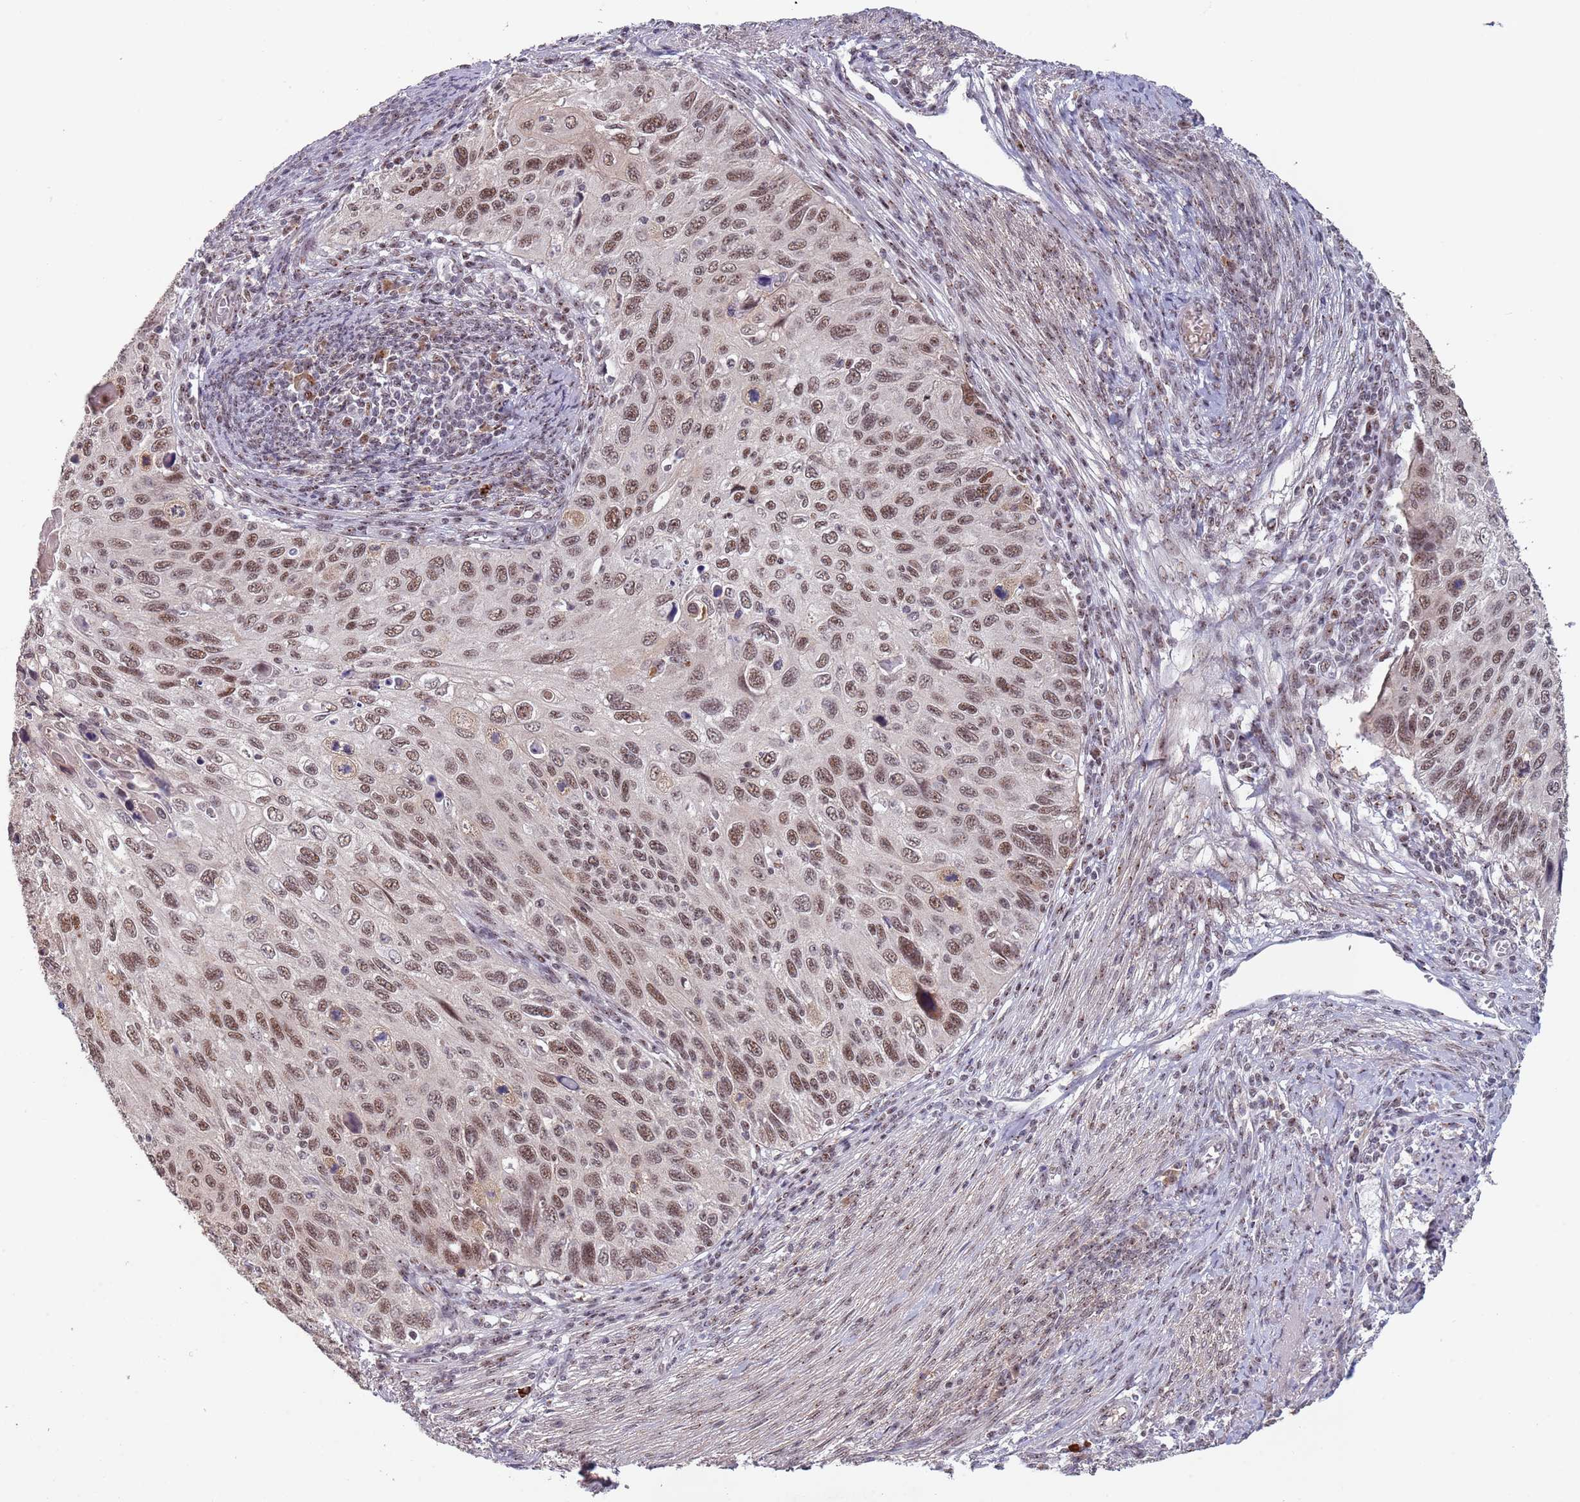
{"staining": {"intensity": "moderate", "quantity": ">75%", "location": "nuclear"}, "tissue": "cervical cancer", "cell_type": "Tumor cells", "image_type": "cancer", "snomed": [{"axis": "morphology", "description": "Squamous cell carcinoma, NOS"}, {"axis": "topography", "description": "Cervix"}], "caption": "Squamous cell carcinoma (cervical) tissue displays moderate nuclear staining in approximately >75% of tumor cells, visualized by immunohistochemistry.", "gene": "CIZ1", "patient": {"sex": "female", "age": 70}}